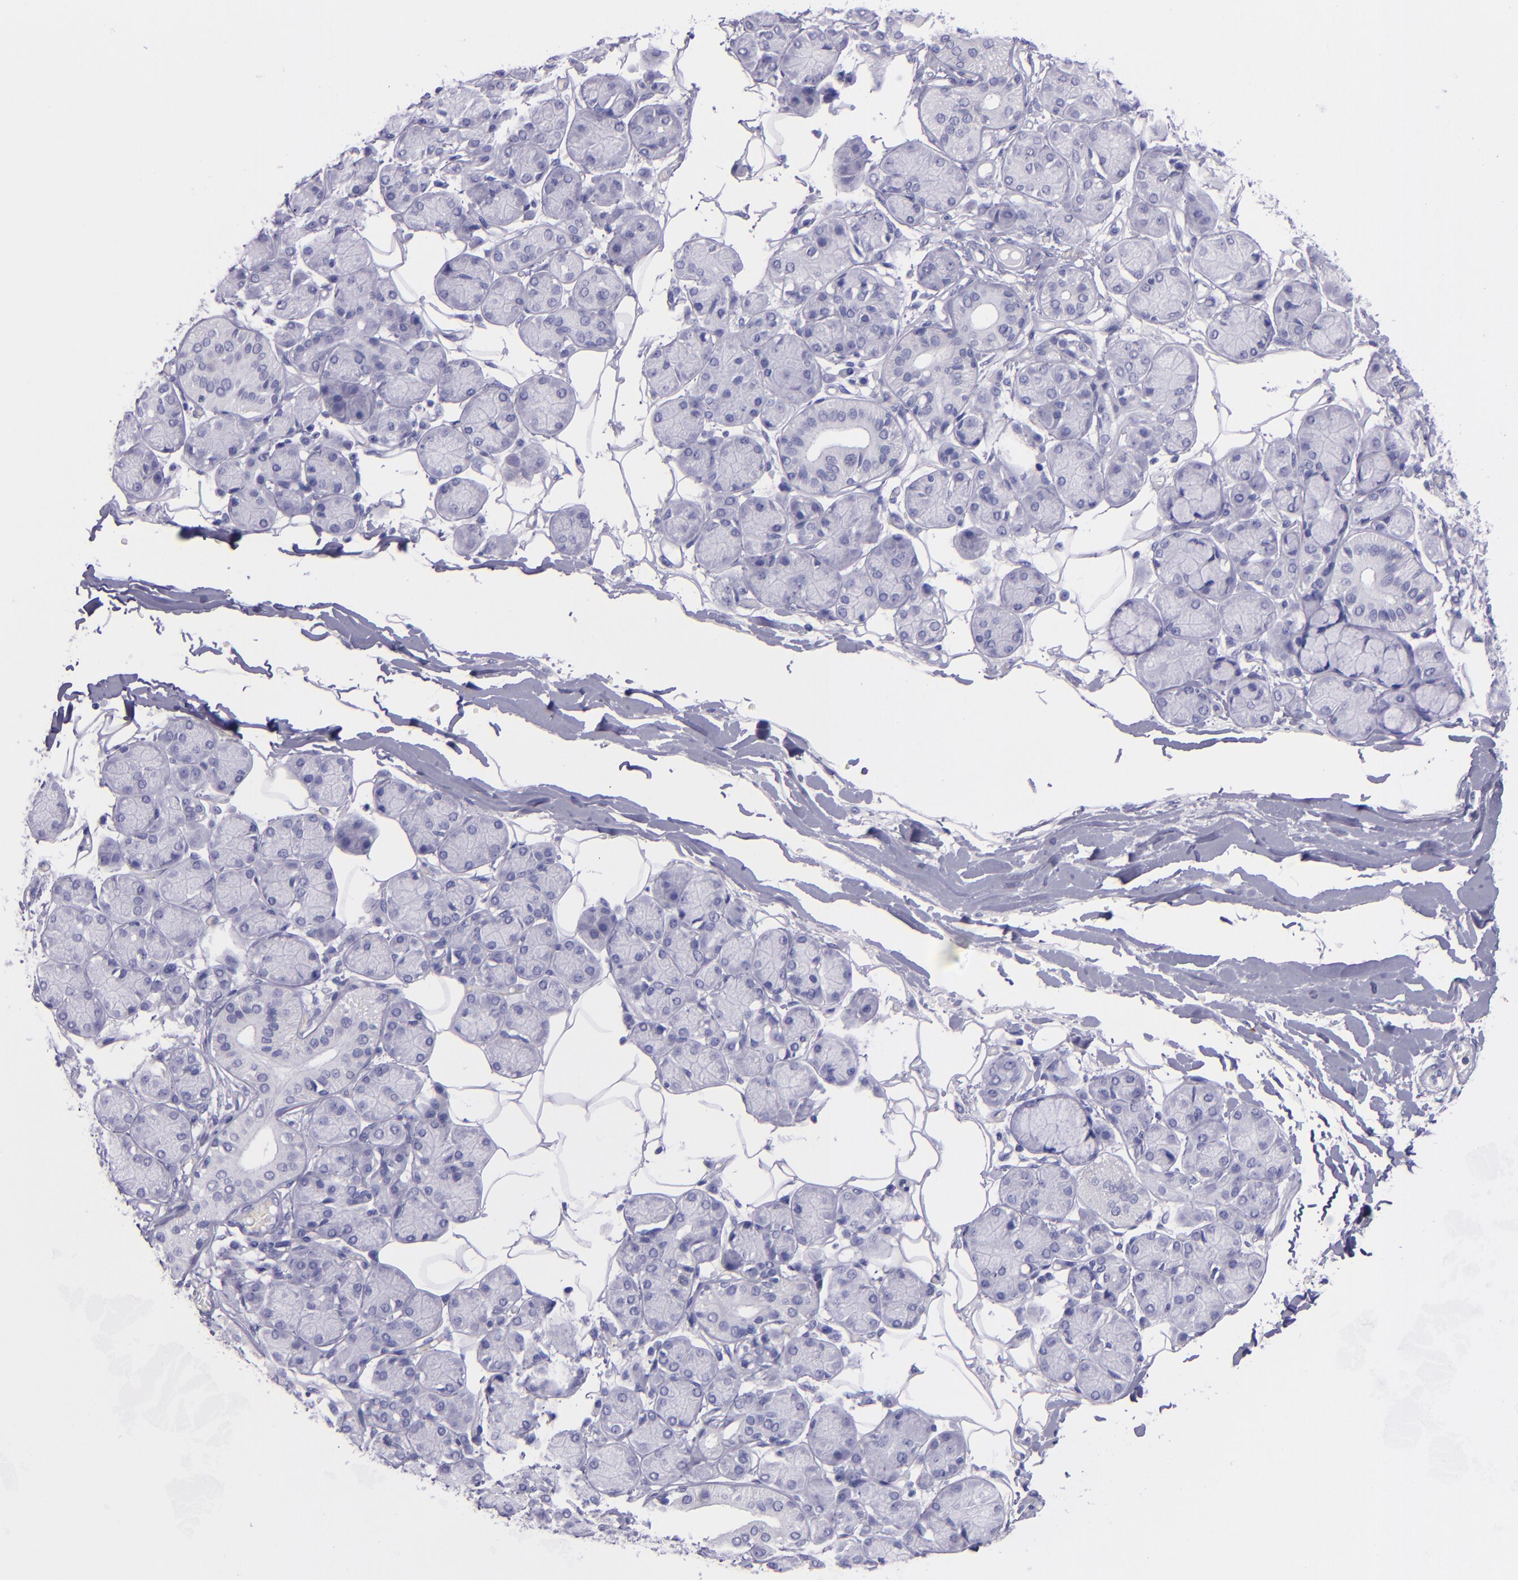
{"staining": {"intensity": "negative", "quantity": "none", "location": "none"}, "tissue": "salivary gland", "cell_type": "Glandular cells", "image_type": "normal", "snomed": [{"axis": "morphology", "description": "Normal tissue, NOS"}, {"axis": "topography", "description": "Salivary gland"}], "caption": "Immunohistochemistry image of benign salivary gland: human salivary gland stained with DAB shows no significant protein expression in glandular cells.", "gene": "TNNT3", "patient": {"sex": "male", "age": 54}}